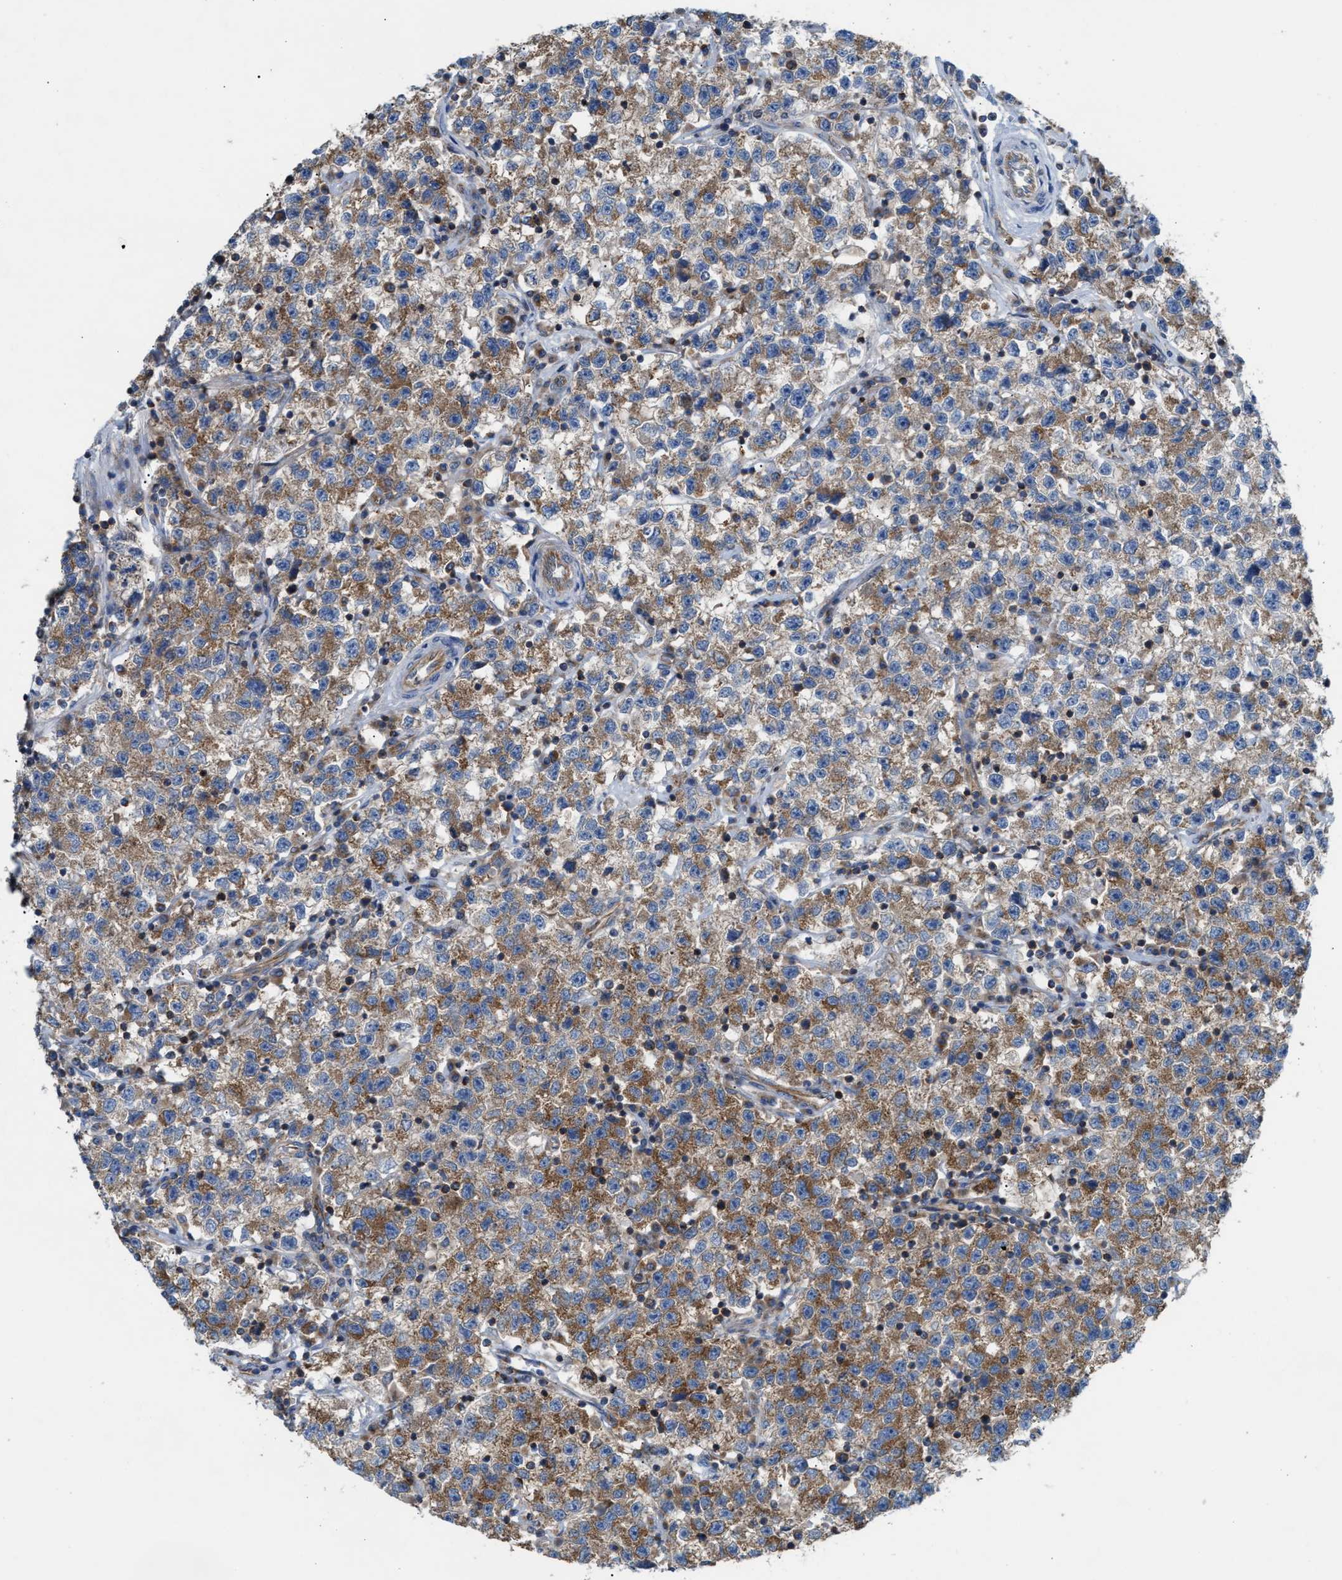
{"staining": {"intensity": "moderate", "quantity": ">75%", "location": "cytoplasmic/membranous"}, "tissue": "testis cancer", "cell_type": "Tumor cells", "image_type": "cancer", "snomed": [{"axis": "morphology", "description": "Seminoma, NOS"}, {"axis": "topography", "description": "Testis"}], "caption": "Immunohistochemistry (IHC) staining of testis cancer, which displays medium levels of moderate cytoplasmic/membranous staining in approximately >75% of tumor cells indicating moderate cytoplasmic/membranous protein staining. The staining was performed using DAB (3,3'-diaminobenzidine) (brown) for protein detection and nuclei were counterstained in hematoxylin (blue).", "gene": "TBC1D15", "patient": {"sex": "male", "age": 22}}